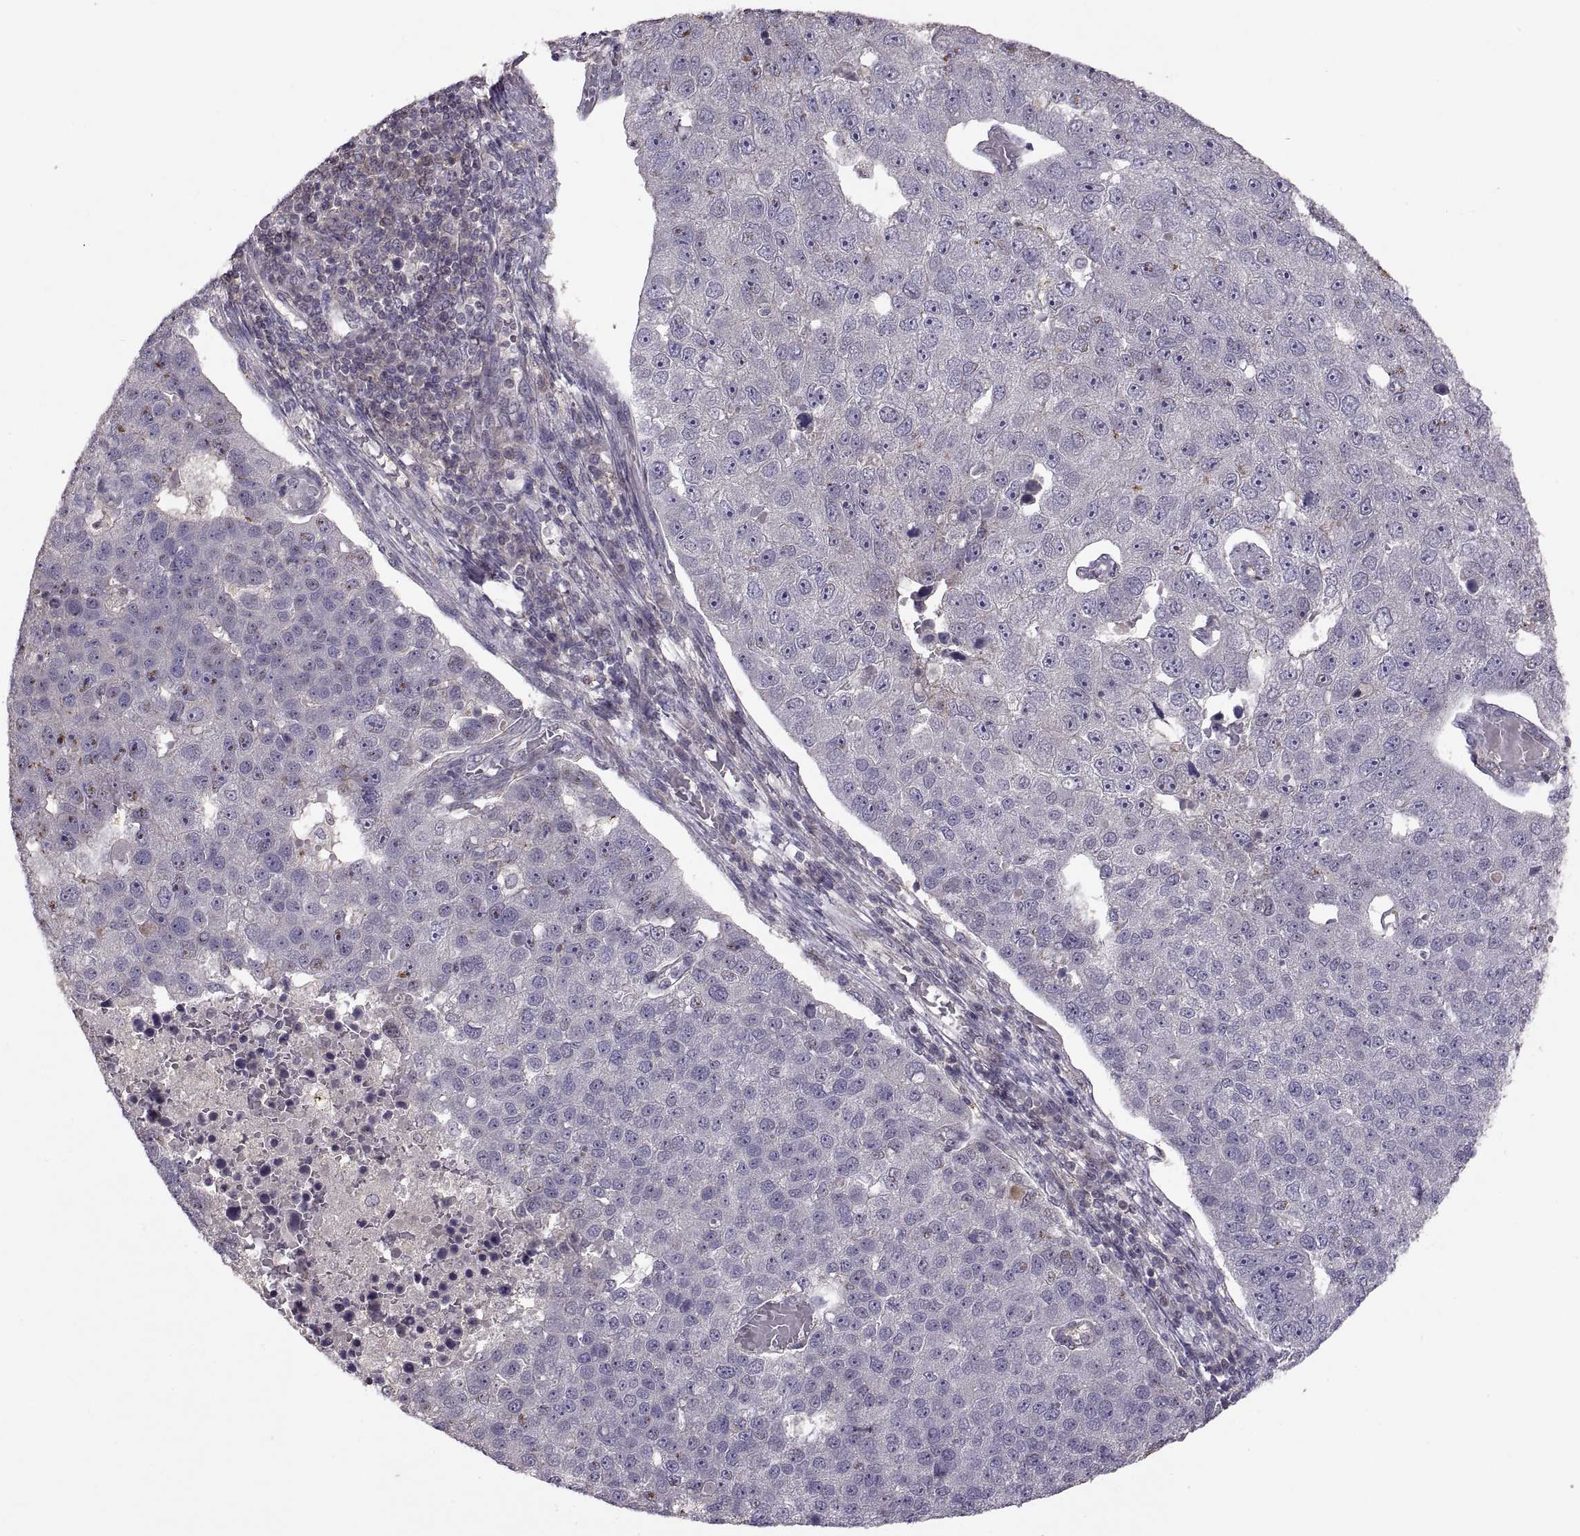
{"staining": {"intensity": "negative", "quantity": "none", "location": "none"}, "tissue": "pancreatic cancer", "cell_type": "Tumor cells", "image_type": "cancer", "snomed": [{"axis": "morphology", "description": "Adenocarcinoma, NOS"}, {"axis": "topography", "description": "Pancreas"}], "caption": "IHC of adenocarcinoma (pancreatic) exhibits no positivity in tumor cells.", "gene": "NMNAT2", "patient": {"sex": "female", "age": 61}}